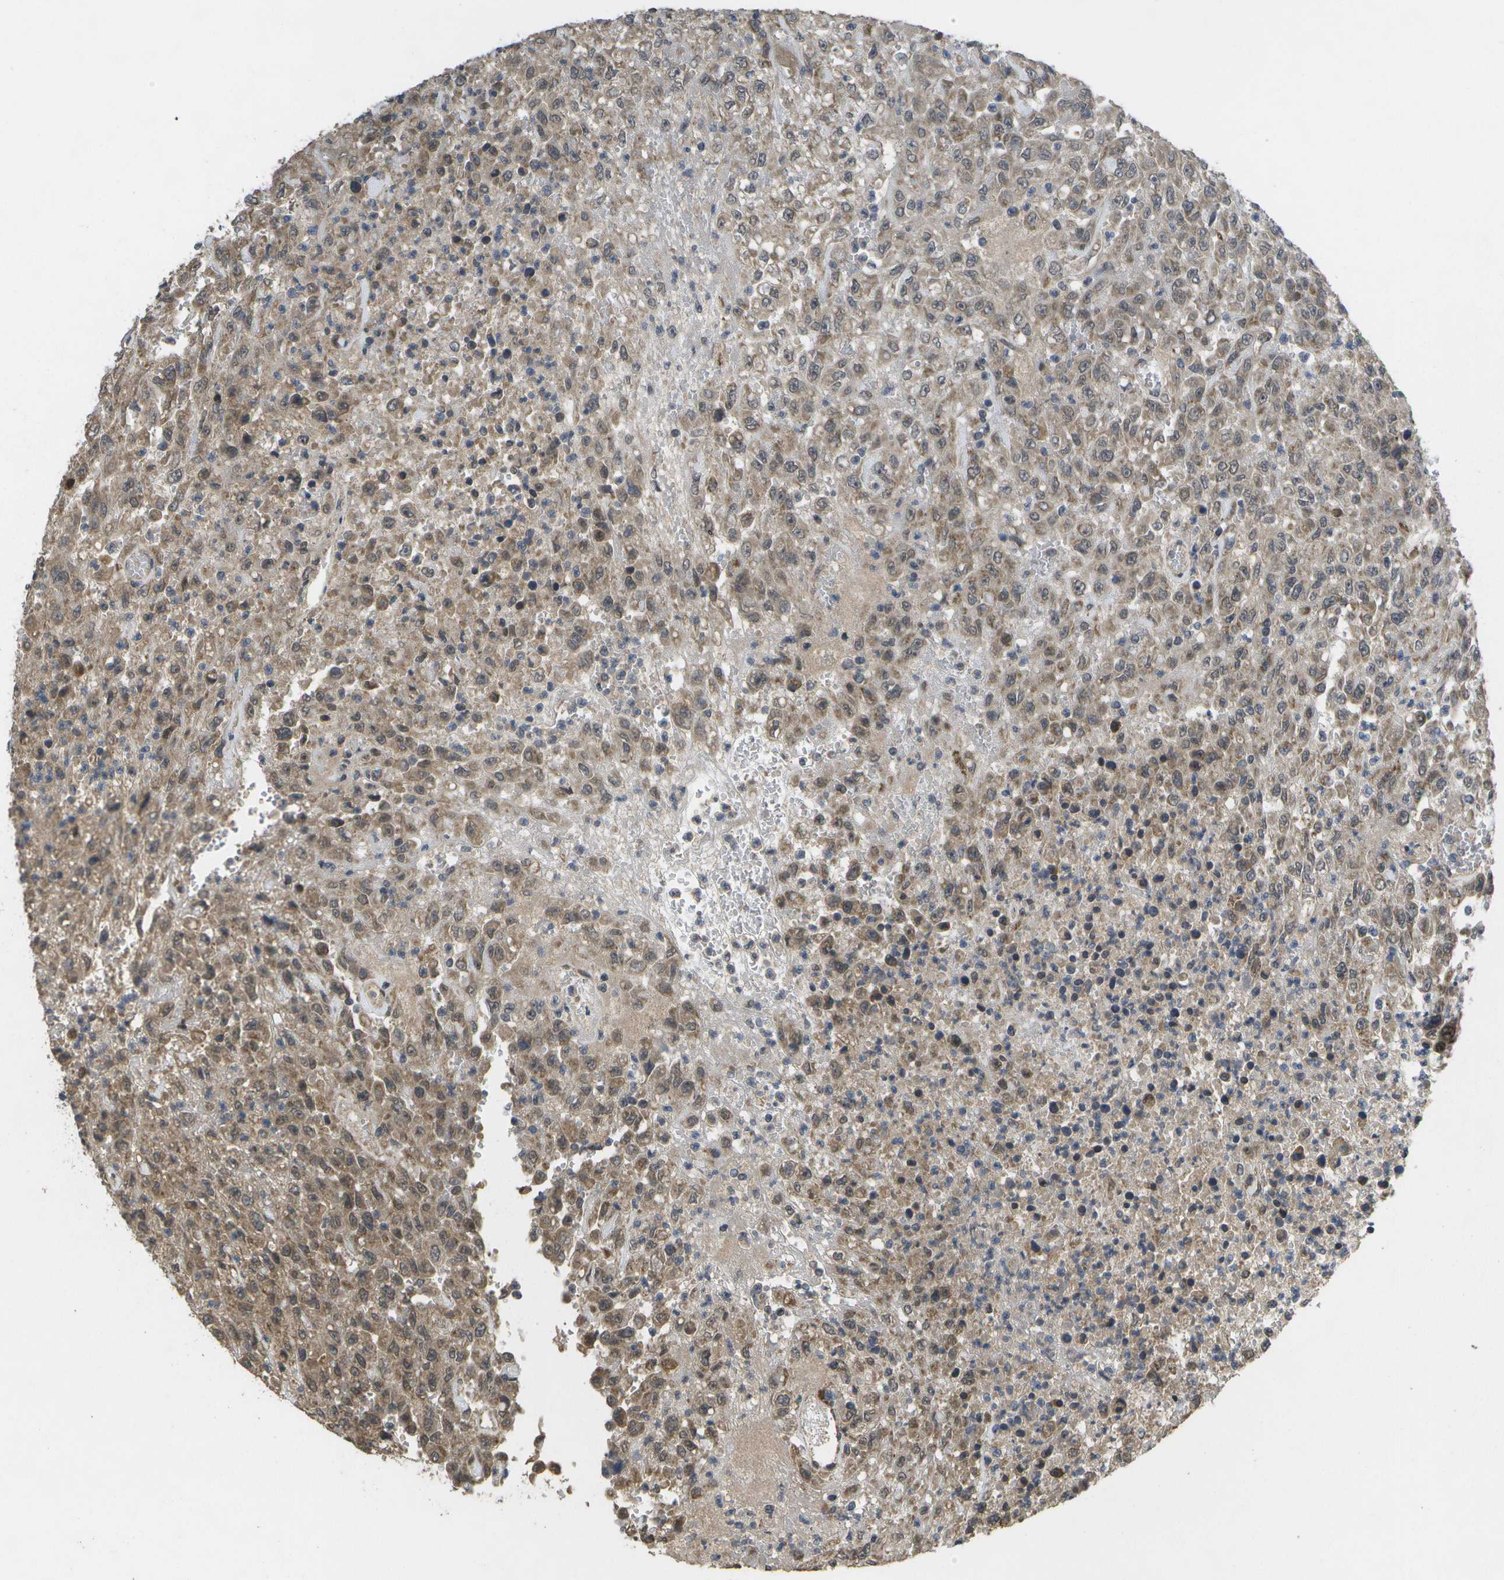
{"staining": {"intensity": "moderate", "quantity": ">75%", "location": "cytoplasmic/membranous,nuclear"}, "tissue": "urothelial cancer", "cell_type": "Tumor cells", "image_type": "cancer", "snomed": [{"axis": "morphology", "description": "Urothelial carcinoma, High grade"}, {"axis": "topography", "description": "Urinary bladder"}], "caption": "Urothelial carcinoma (high-grade) stained with a protein marker displays moderate staining in tumor cells.", "gene": "ALAS1", "patient": {"sex": "male", "age": 46}}